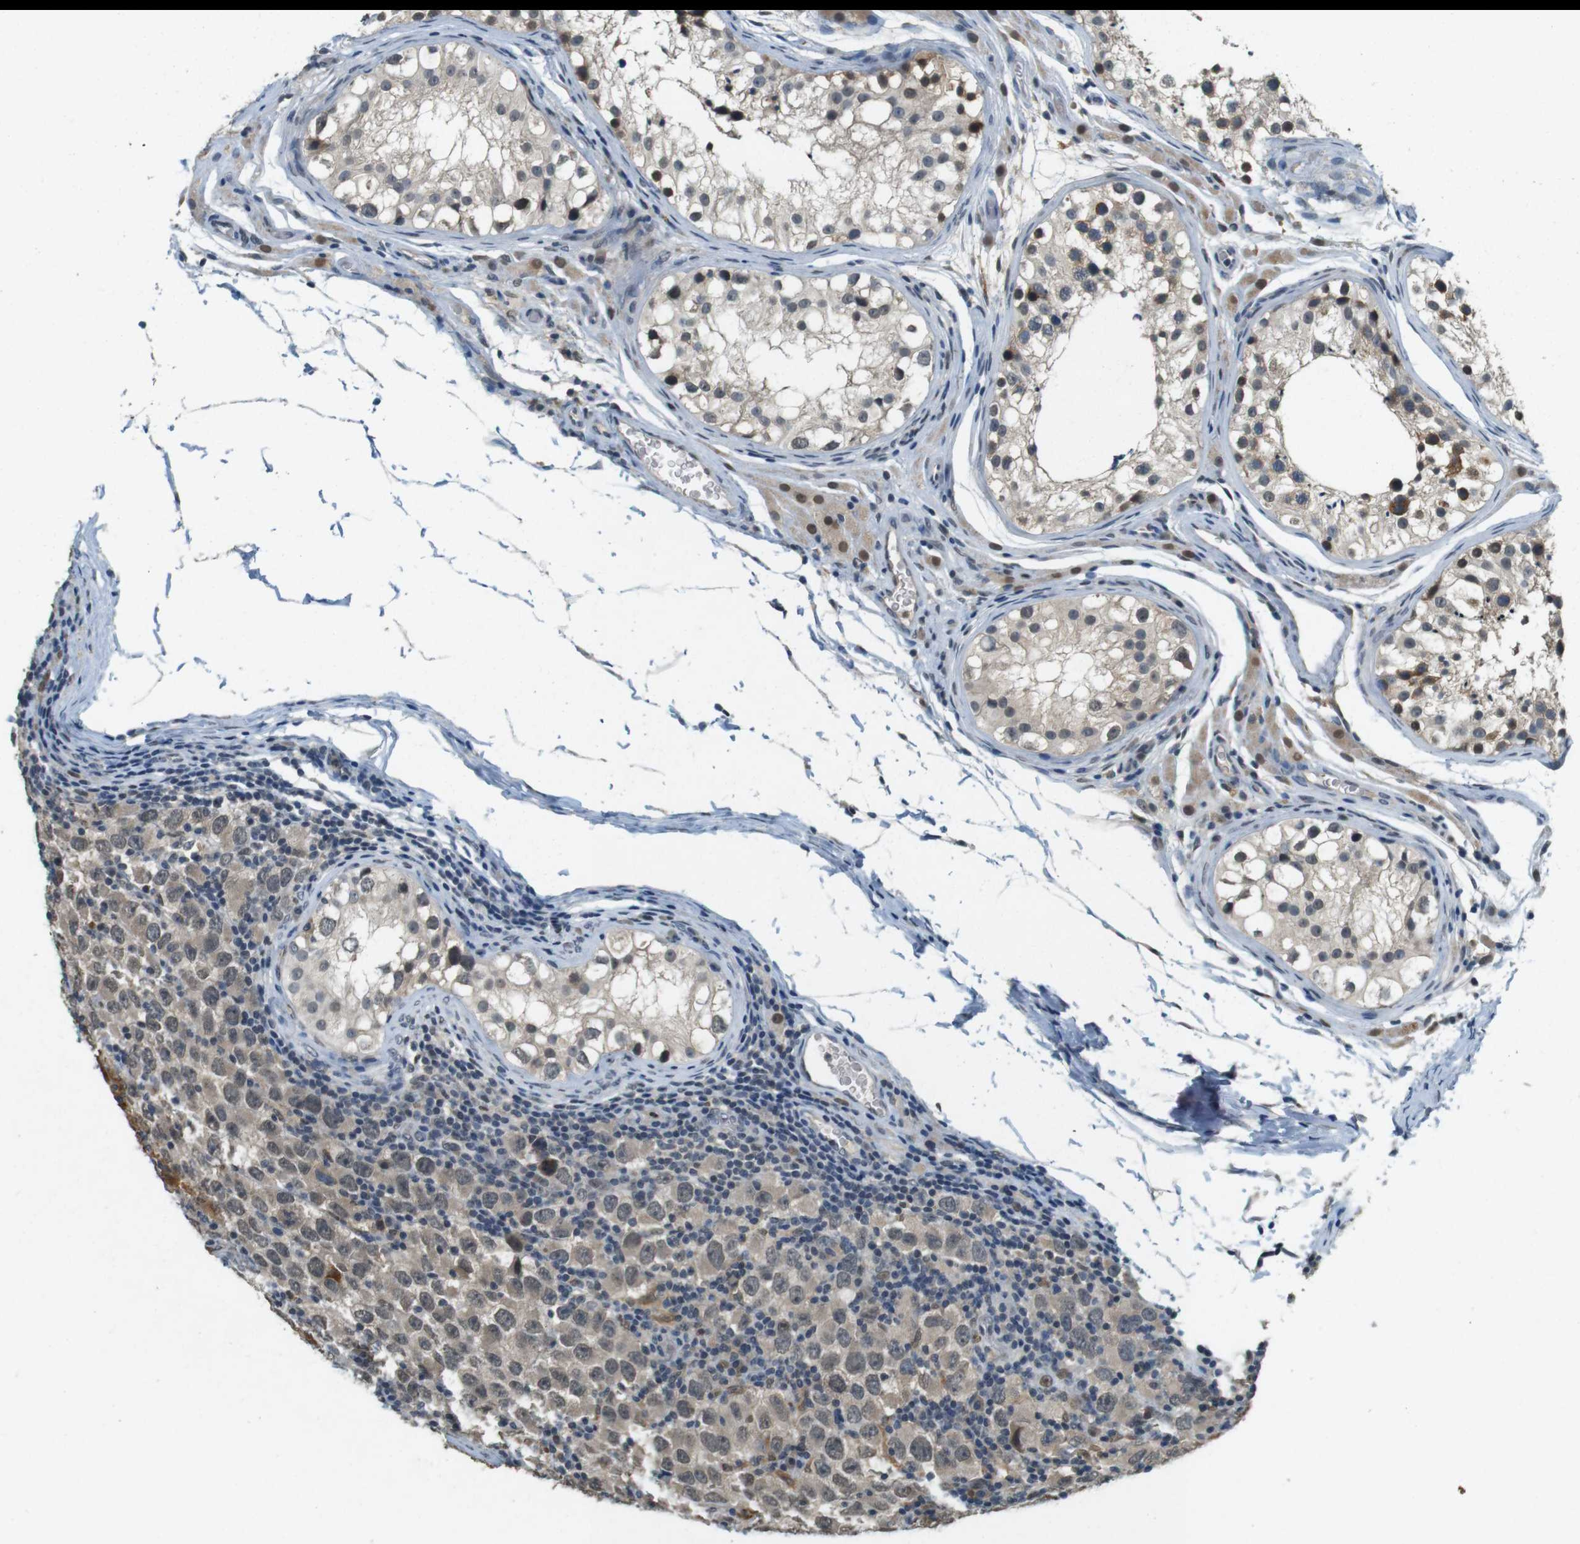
{"staining": {"intensity": "negative", "quantity": "none", "location": "none"}, "tissue": "testis cancer", "cell_type": "Tumor cells", "image_type": "cancer", "snomed": [{"axis": "morphology", "description": "Carcinoma, Embryonal, NOS"}, {"axis": "topography", "description": "Testis"}], "caption": "IHC image of neoplastic tissue: testis cancer (embryonal carcinoma) stained with DAB reveals no significant protein positivity in tumor cells.", "gene": "CDK14", "patient": {"sex": "male", "age": 21}}